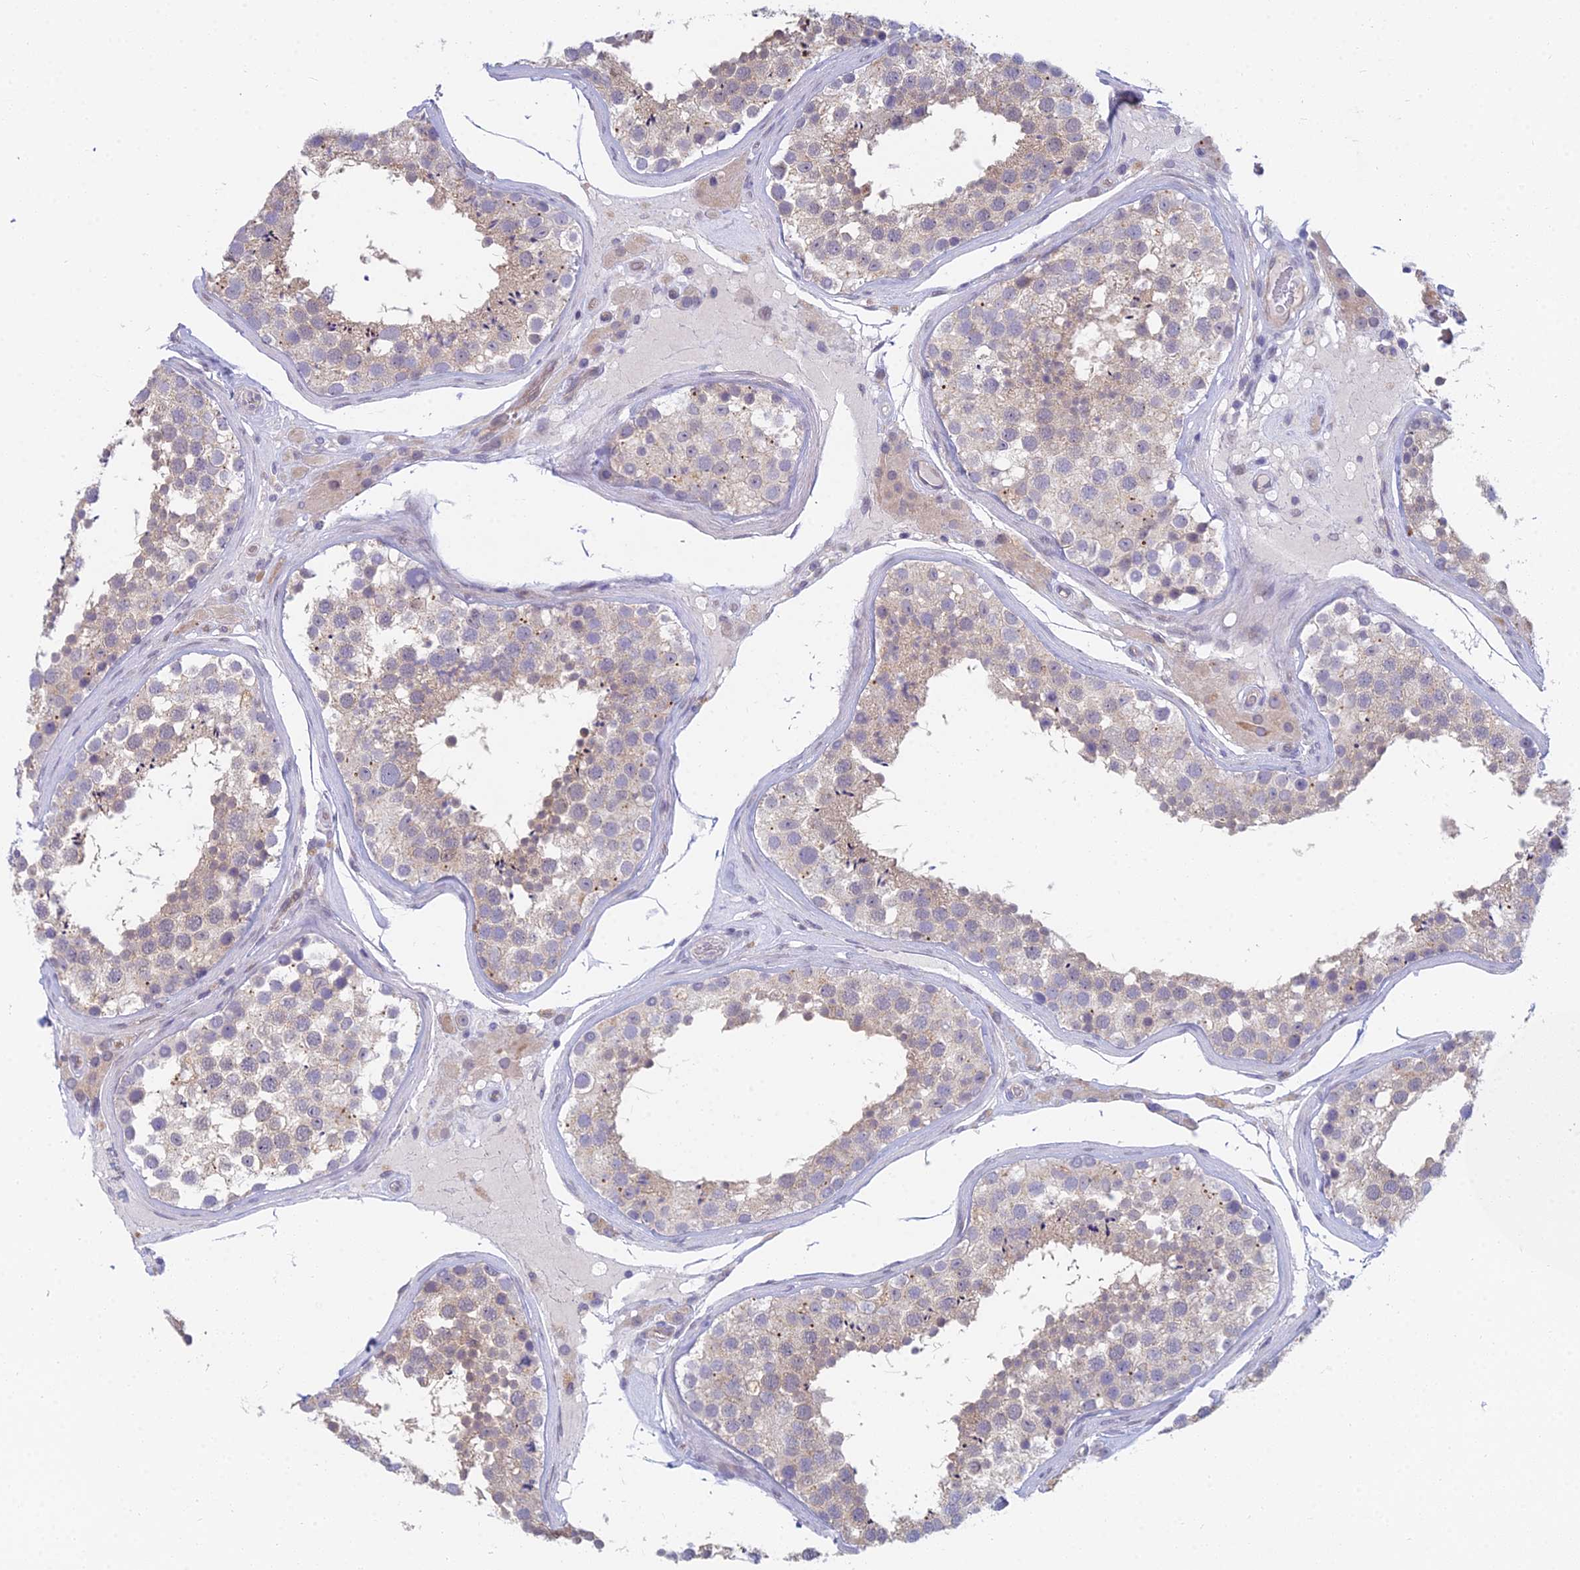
{"staining": {"intensity": "weak", "quantity": "25%-75%", "location": "cytoplasmic/membranous"}, "tissue": "testis", "cell_type": "Cells in seminiferous ducts", "image_type": "normal", "snomed": [{"axis": "morphology", "description": "Normal tissue, NOS"}, {"axis": "topography", "description": "Testis"}], "caption": "IHC photomicrograph of normal testis: testis stained using immunohistochemistry (IHC) demonstrates low levels of weak protein expression localized specifically in the cytoplasmic/membranous of cells in seminiferous ducts, appearing as a cytoplasmic/membranous brown color.", "gene": "METTL26", "patient": {"sex": "male", "age": 46}}